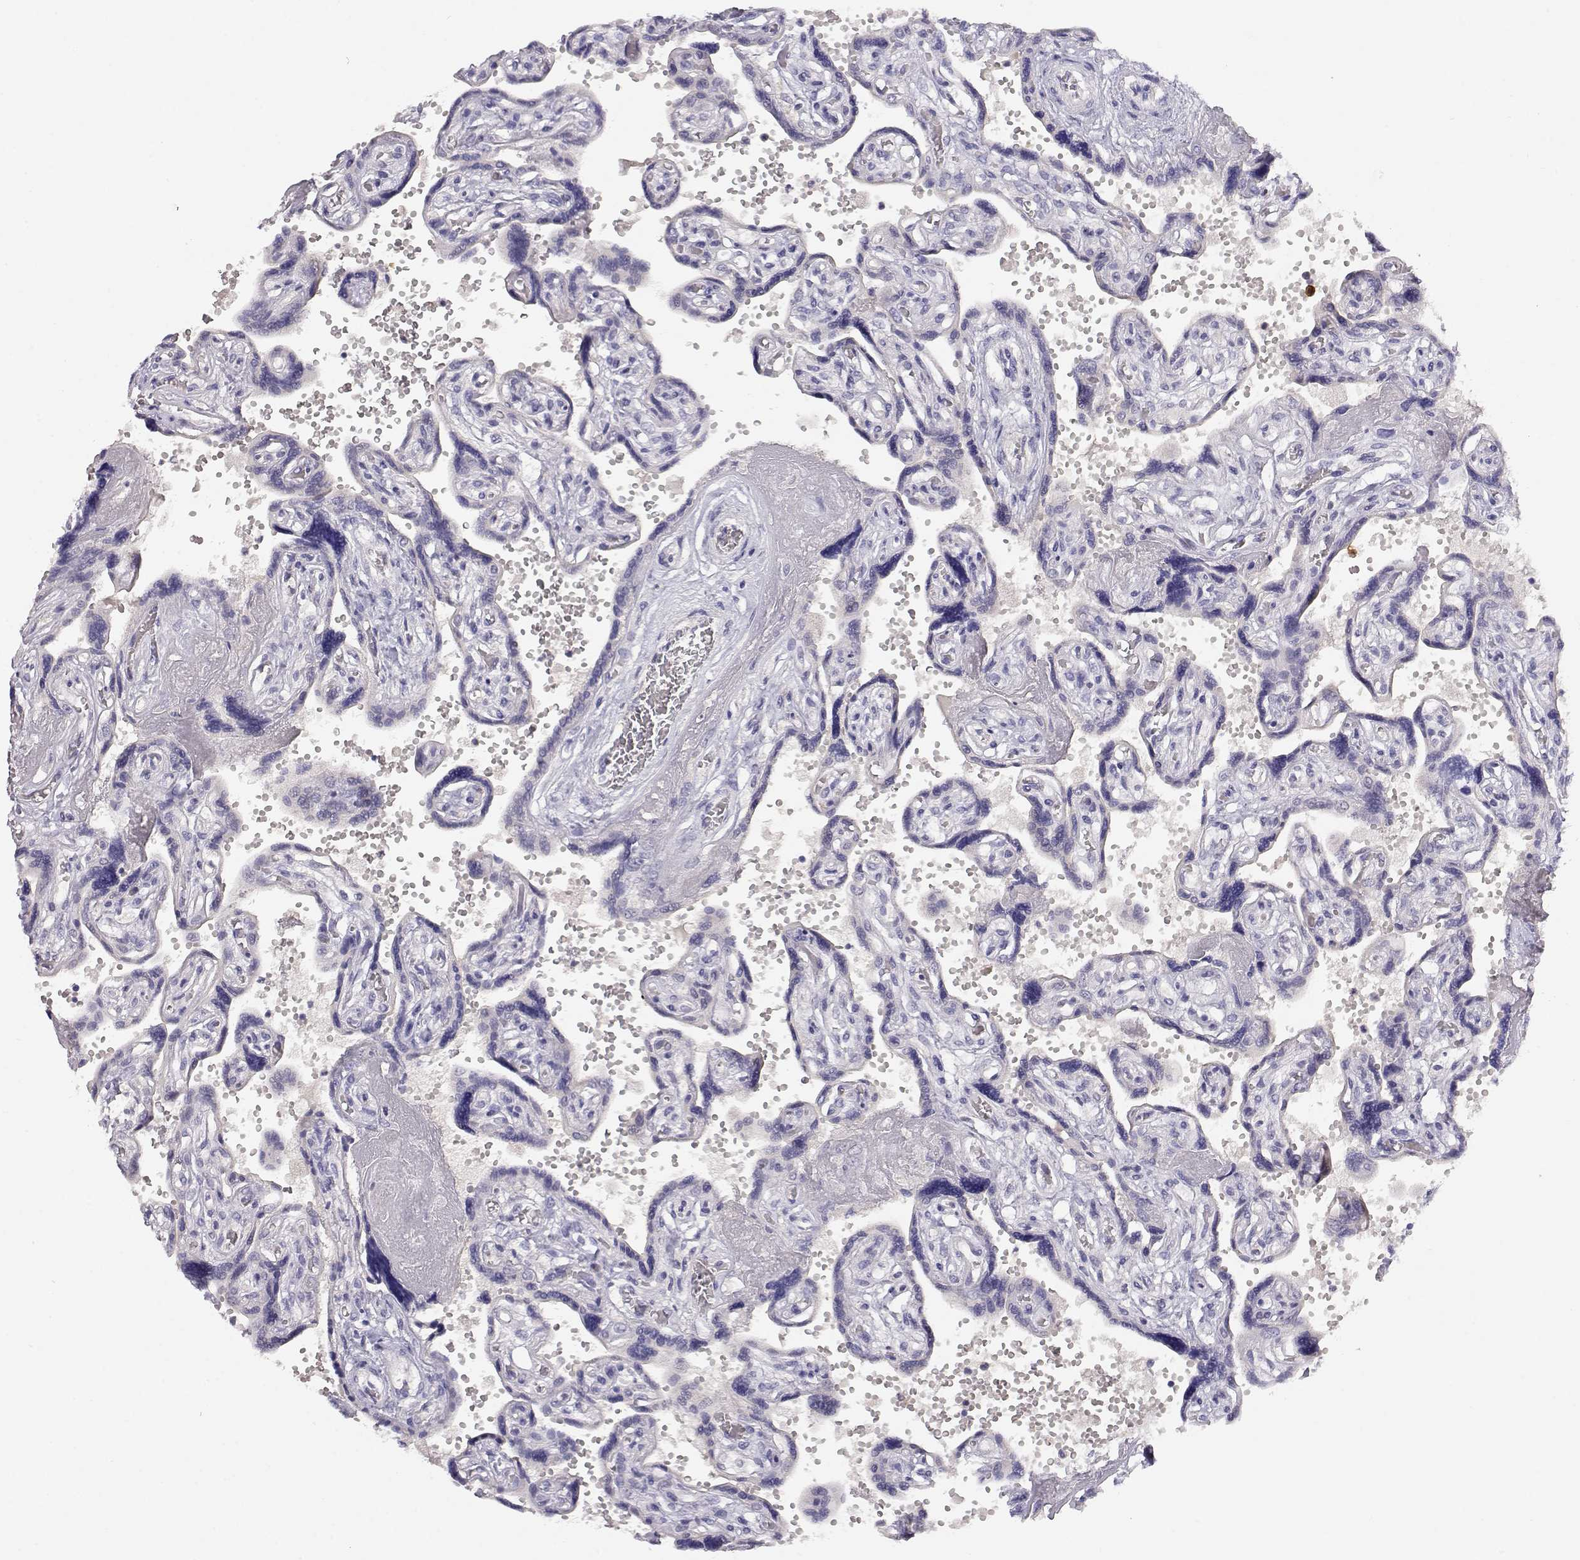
{"staining": {"intensity": "negative", "quantity": "none", "location": "none"}, "tissue": "placenta", "cell_type": "Decidual cells", "image_type": "normal", "snomed": [{"axis": "morphology", "description": "Normal tissue, NOS"}, {"axis": "topography", "description": "Placenta"}], "caption": "IHC photomicrograph of unremarkable human placenta stained for a protein (brown), which exhibits no staining in decidual cells. The staining is performed using DAB (3,3'-diaminobenzidine) brown chromogen with nuclei counter-stained in using hematoxylin.", "gene": "CDHR1", "patient": {"sex": "female", "age": 32}}